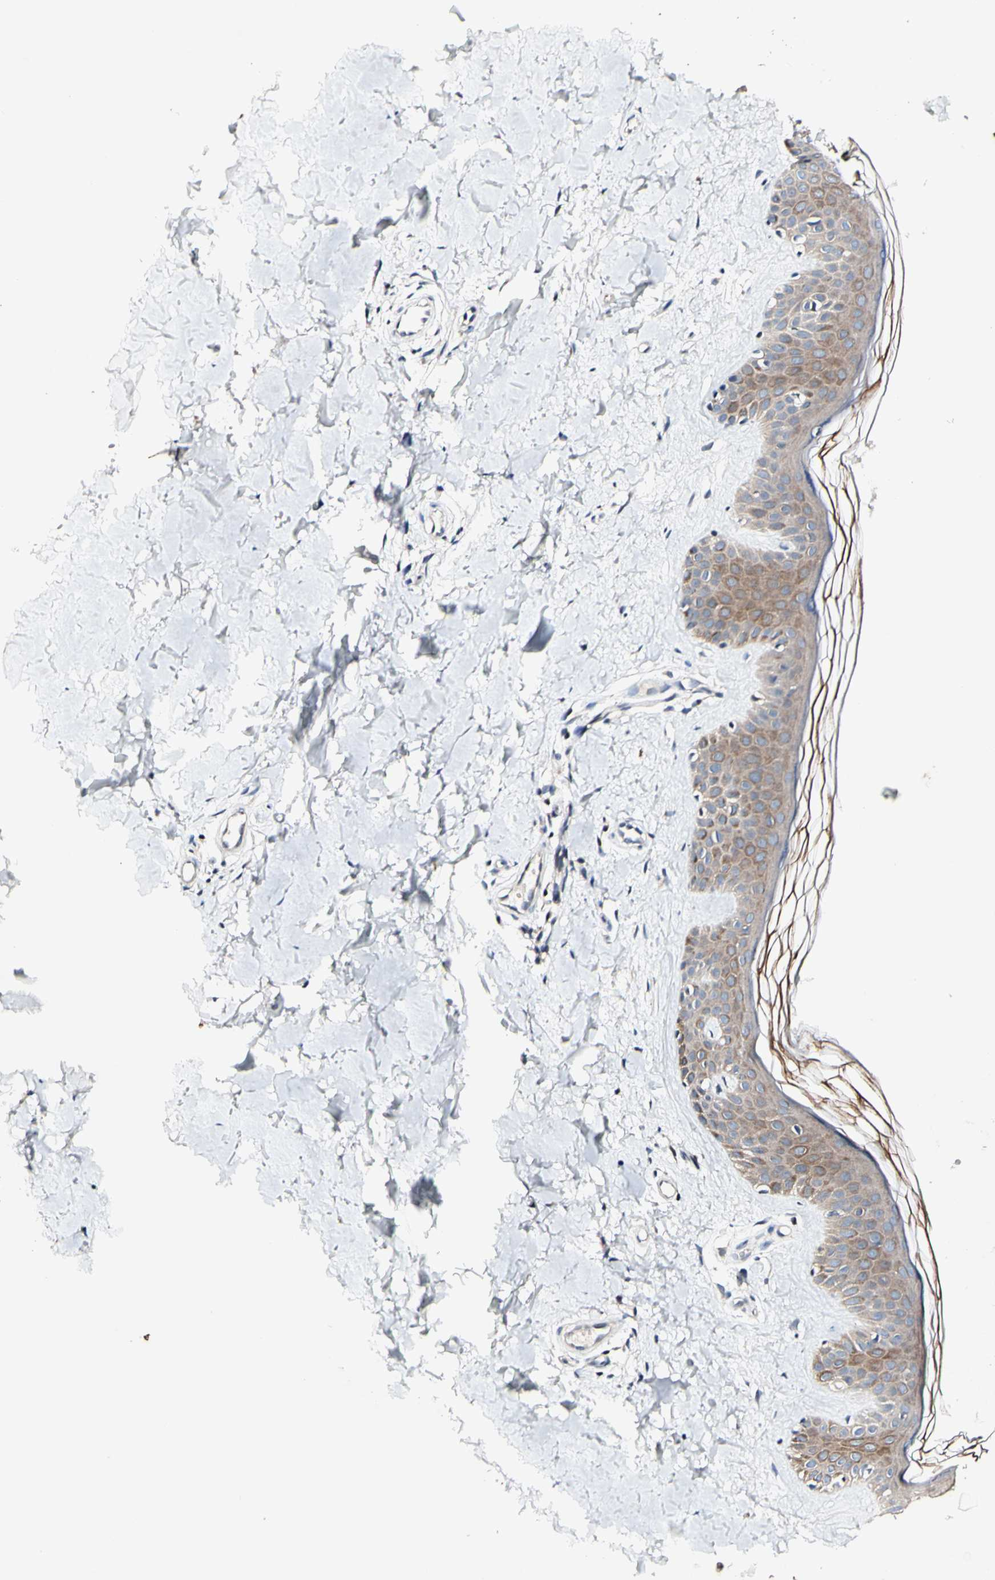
{"staining": {"intensity": "negative", "quantity": "none", "location": "none"}, "tissue": "skin", "cell_type": "Fibroblasts", "image_type": "normal", "snomed": [{"axis": "morphology", "description": "Normal tissue, NOS"}, {"axis": "topography", "description": "Skin"}], "caption": "This photomicrograph is of unremarkable skin stained with immunohistochemistry (IHC) to label a protein in brown with the nuclei are counter-stained blue. There is no positivity in fibroblasts.", "gene": "SOX30", "patient": {"sex": "male", "age": 67}}